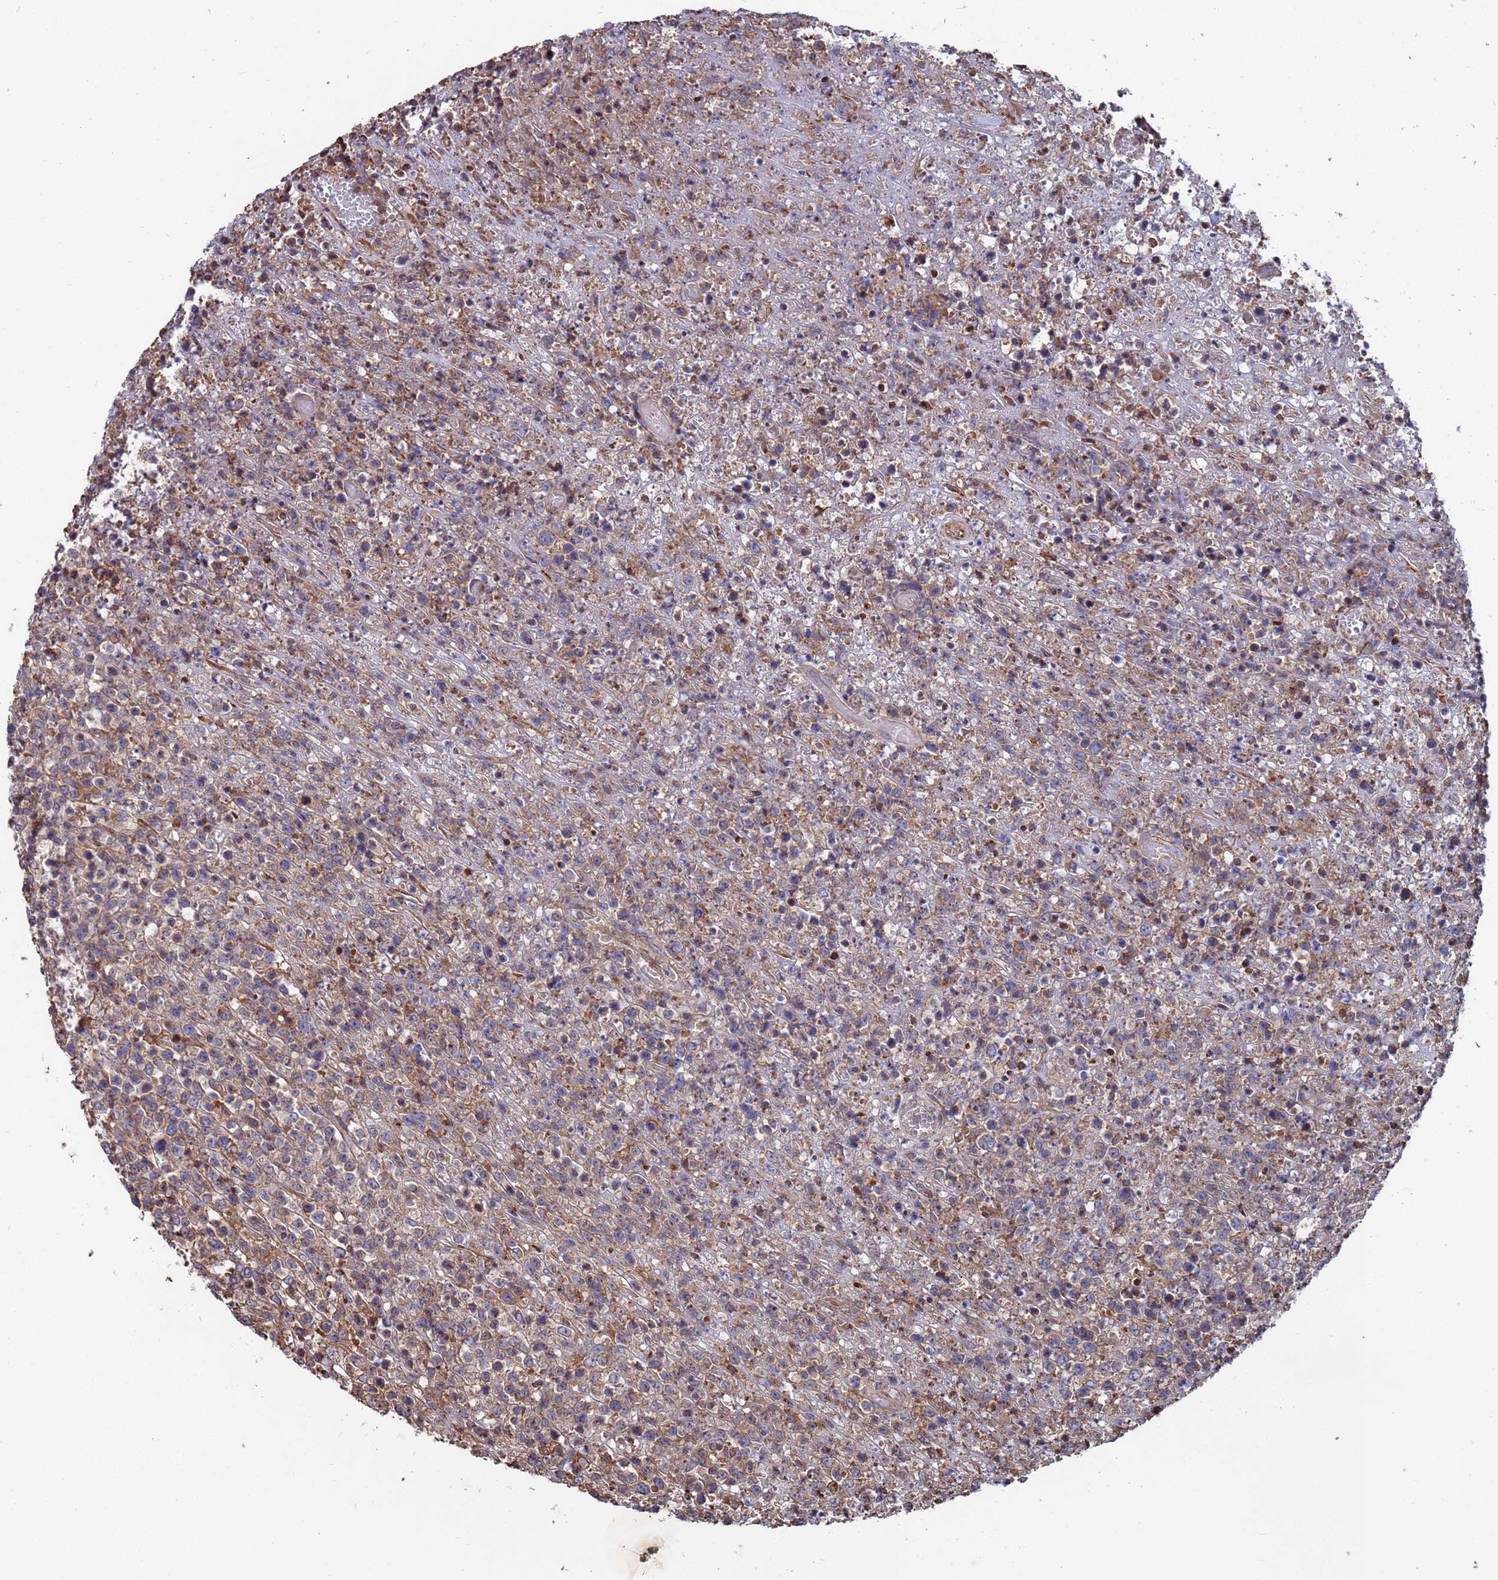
{"staining": {"intensity": "weak", "quantity": "25%-75%", "location": "cytoplasmic/membranous"}, "tissue": "lymphoma", "cell_type": "Tumor cells", "image_type": "cancer", "snomed": [{"axis": "morphology", "description": "Malignant lymphoma, non-Hodgkin's type, High grade"}, {"axis": "topography", "description": "Colon"}], "caption": "A histopathology image of human lymphoma stained for a protein reveals weak cytoplasmic/membranous brown staining in tumor cells.", "gene": "PYCR1", "patient": {"sex": "female", "age": 53}}